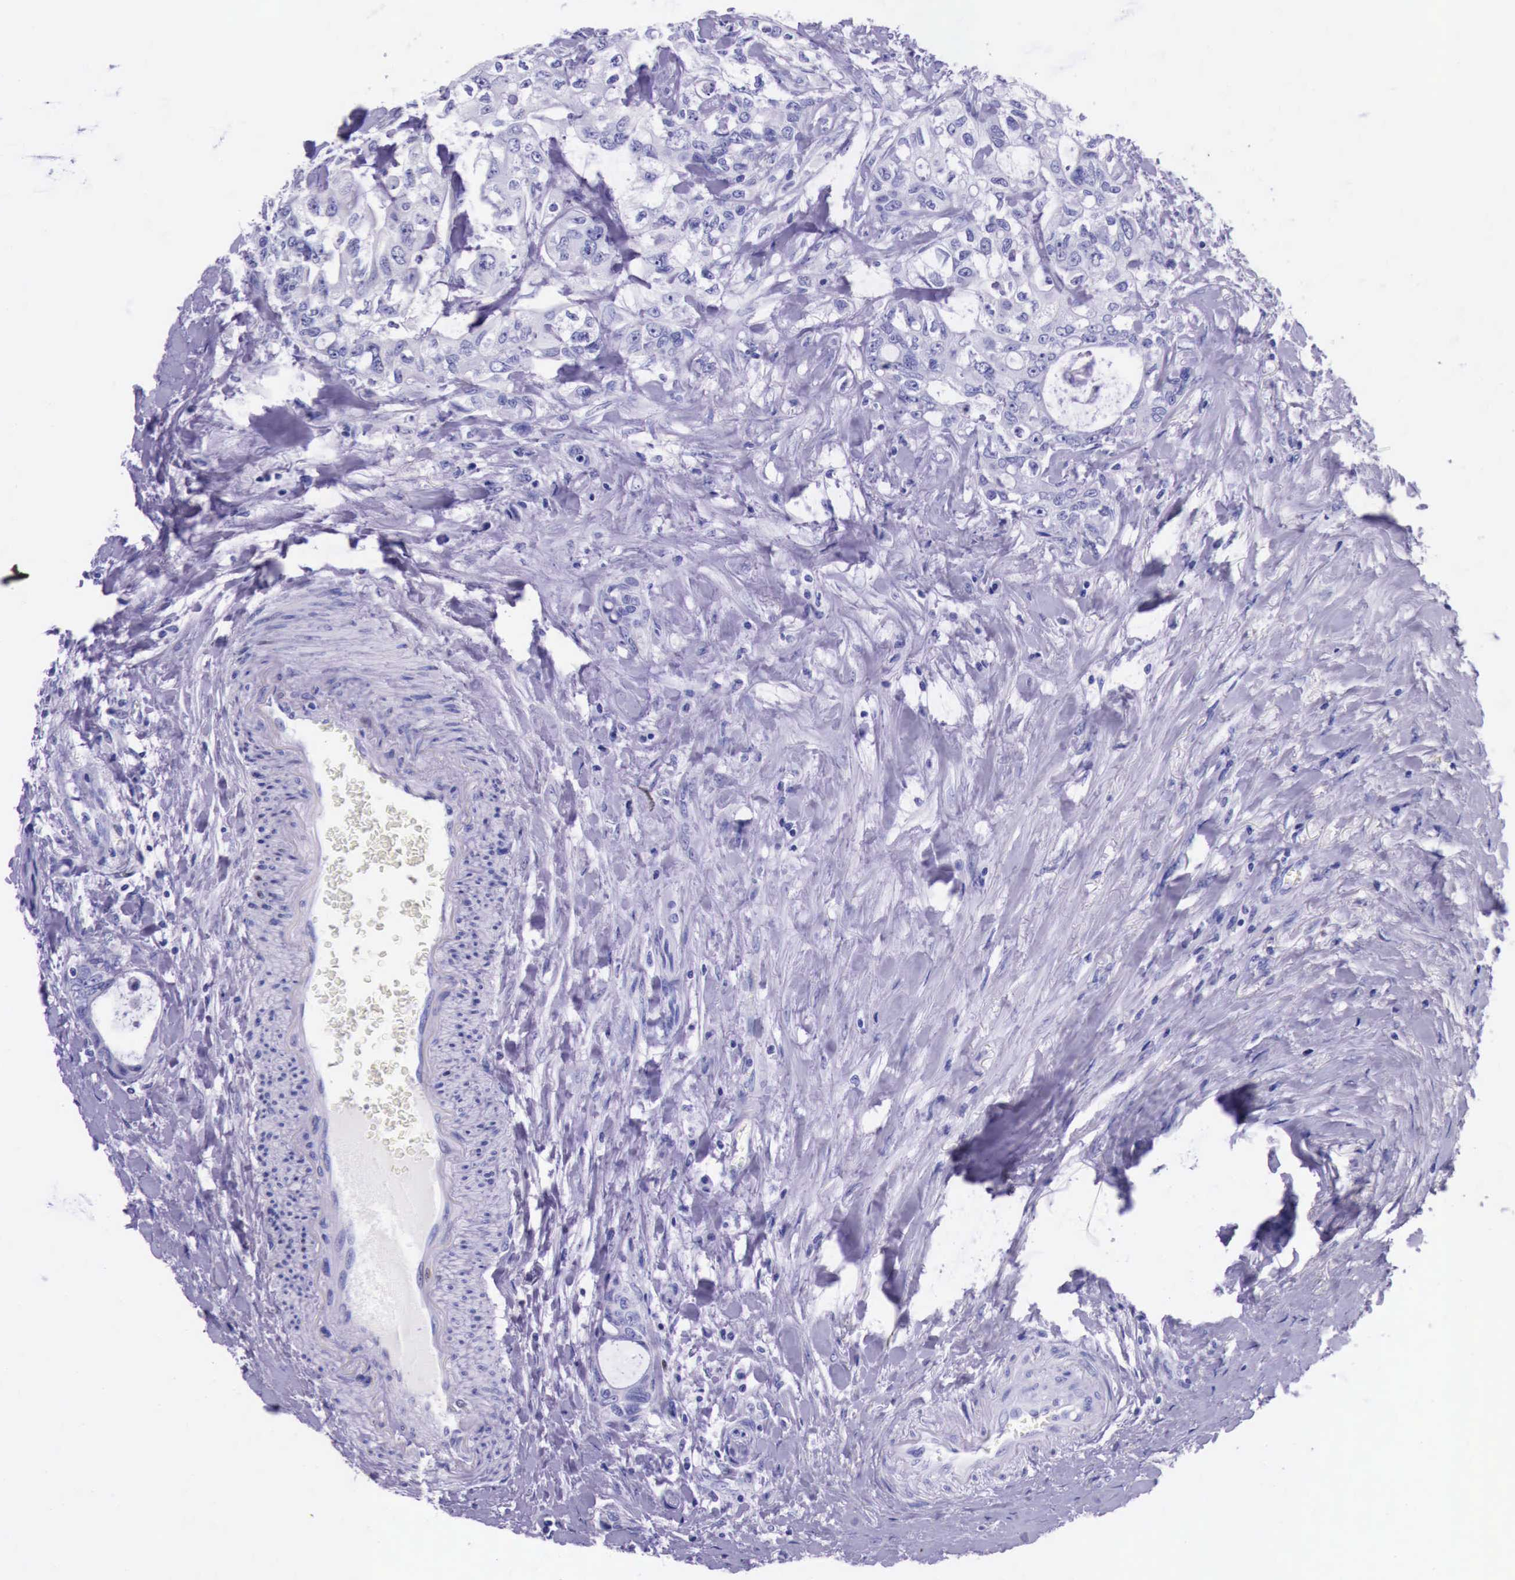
{"staining": {"intensity": "negative", "quantity": "none", "location": "none"}, "tissue": "colorectal cancer", "cell_type": "Tumor cells", "image_type": "cancer", "snomed": [{"axis": "morphology", "description": "Adenocarcinoma, NOS"}, {"axis": "topography", "description": "Rectum"}], "caption": "The IHC photomicrograph has no significant staining in tumor cells of colorectal cancer (adenocarcinoma) tissue. (DAB (3,3'-diaminobenzidine) immunohistochemistry (IHC), high magnification).", "gene": "ESR1", "patient": {"sex": "female", "age": 57}}